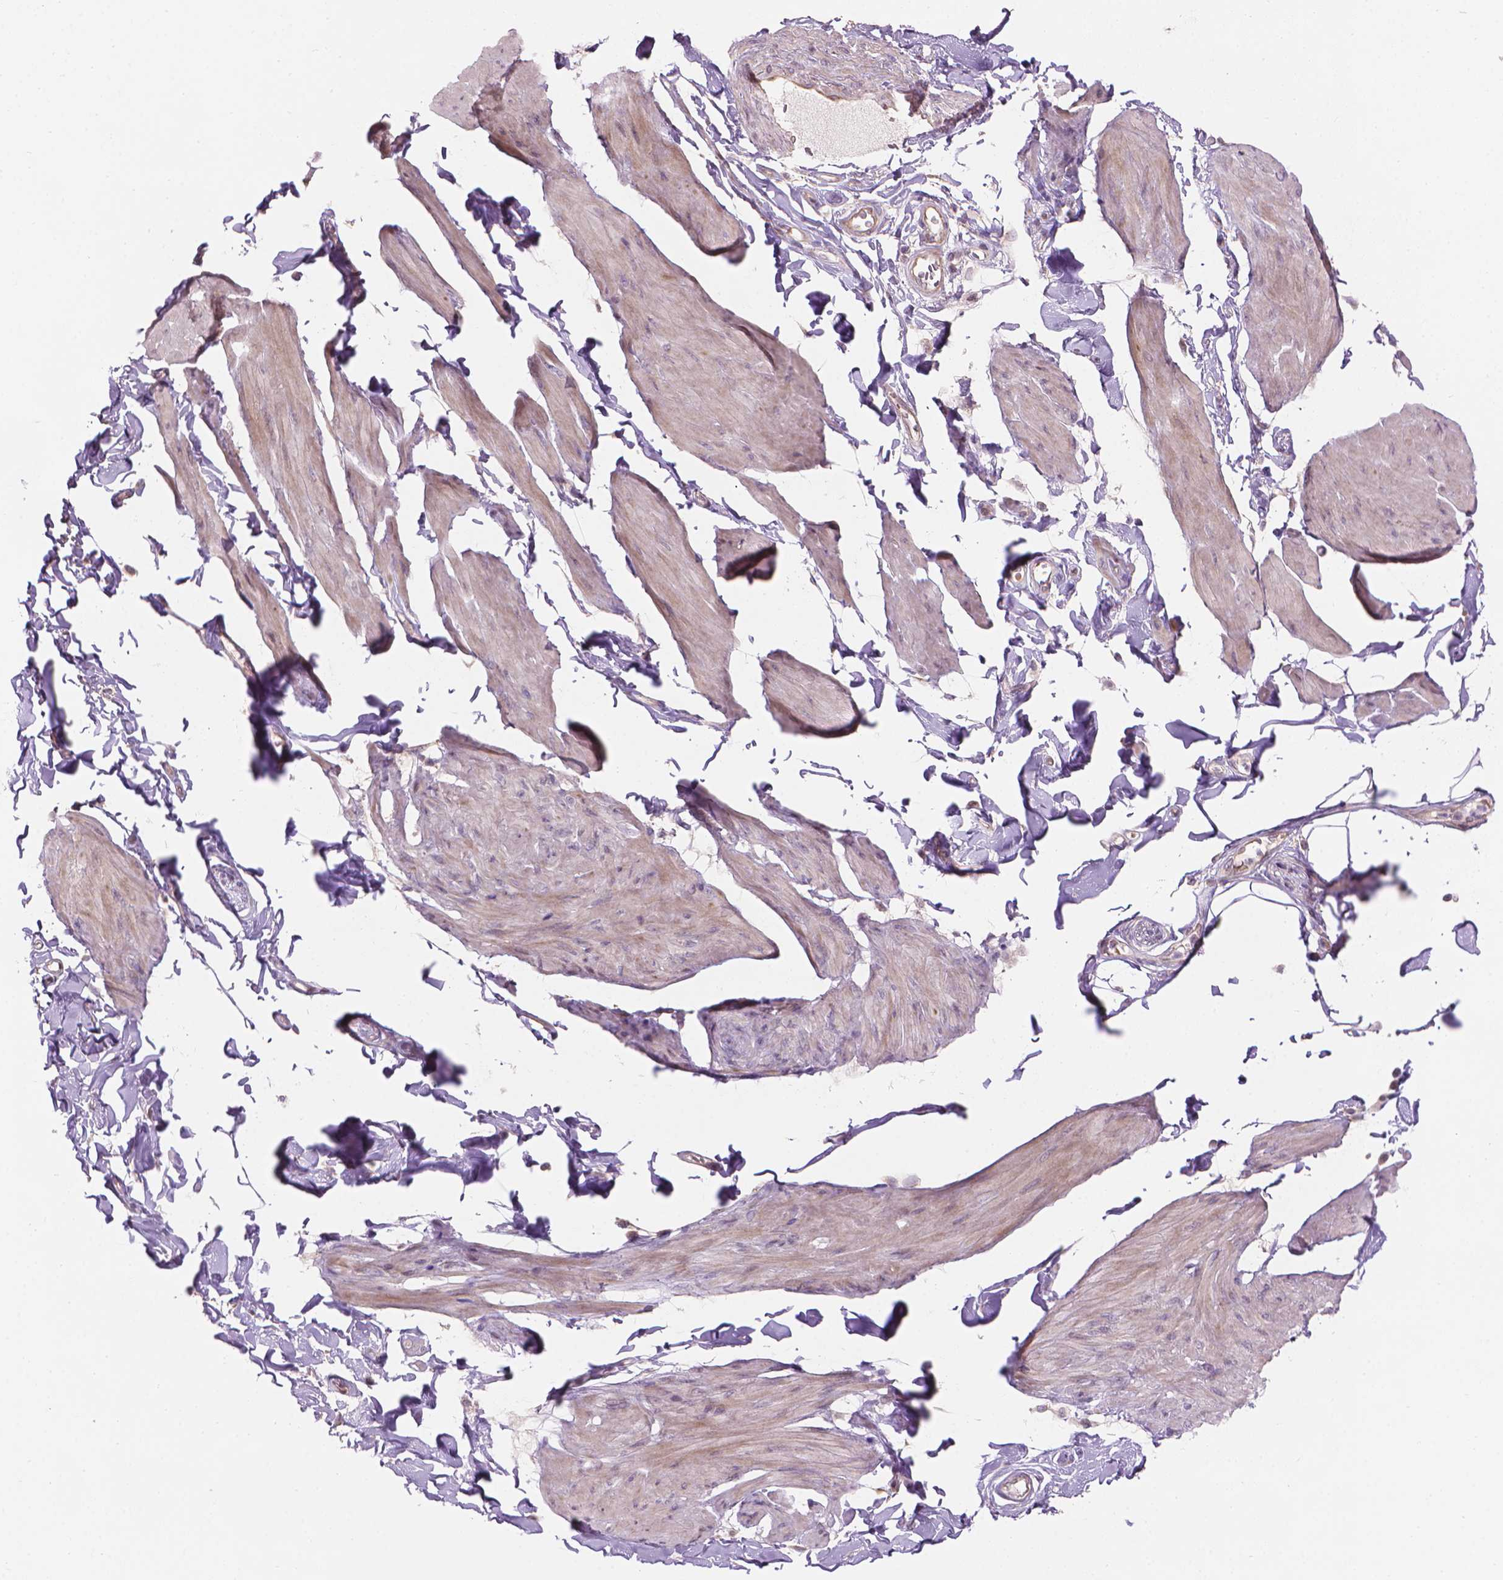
{"staining": {"intensity": "weak", "quantity": "<25%", "location": "cytoplasmic/membranous"}, "tissue": "smooth muscle", "cell_type": "Smooth muscle cells", "image_type": "normal", "snomed": [{"axis": "morphology", "description": "Normal tissue, NOS"}, {"axis": "topography", "description": "Adipose tissue"}, {"axis": "topography", "description": "Smooth muscle"}, {"axis": "topography", "description": "Peripheral nerve tissue"}], "caption": "DAB (3,3'-diaminobenzidine) immunohistochemical staining of normal smooth muscle demonstrates no significant positivity in smooth muscle cells. The staining was performed using DAB to visualize the protein expression in brown, while the nuclei were stained in blue with hematoxylin (Magnification: 20x).", "gene": "IFFO1", "patient": {"sex": "male", "age": 83}}